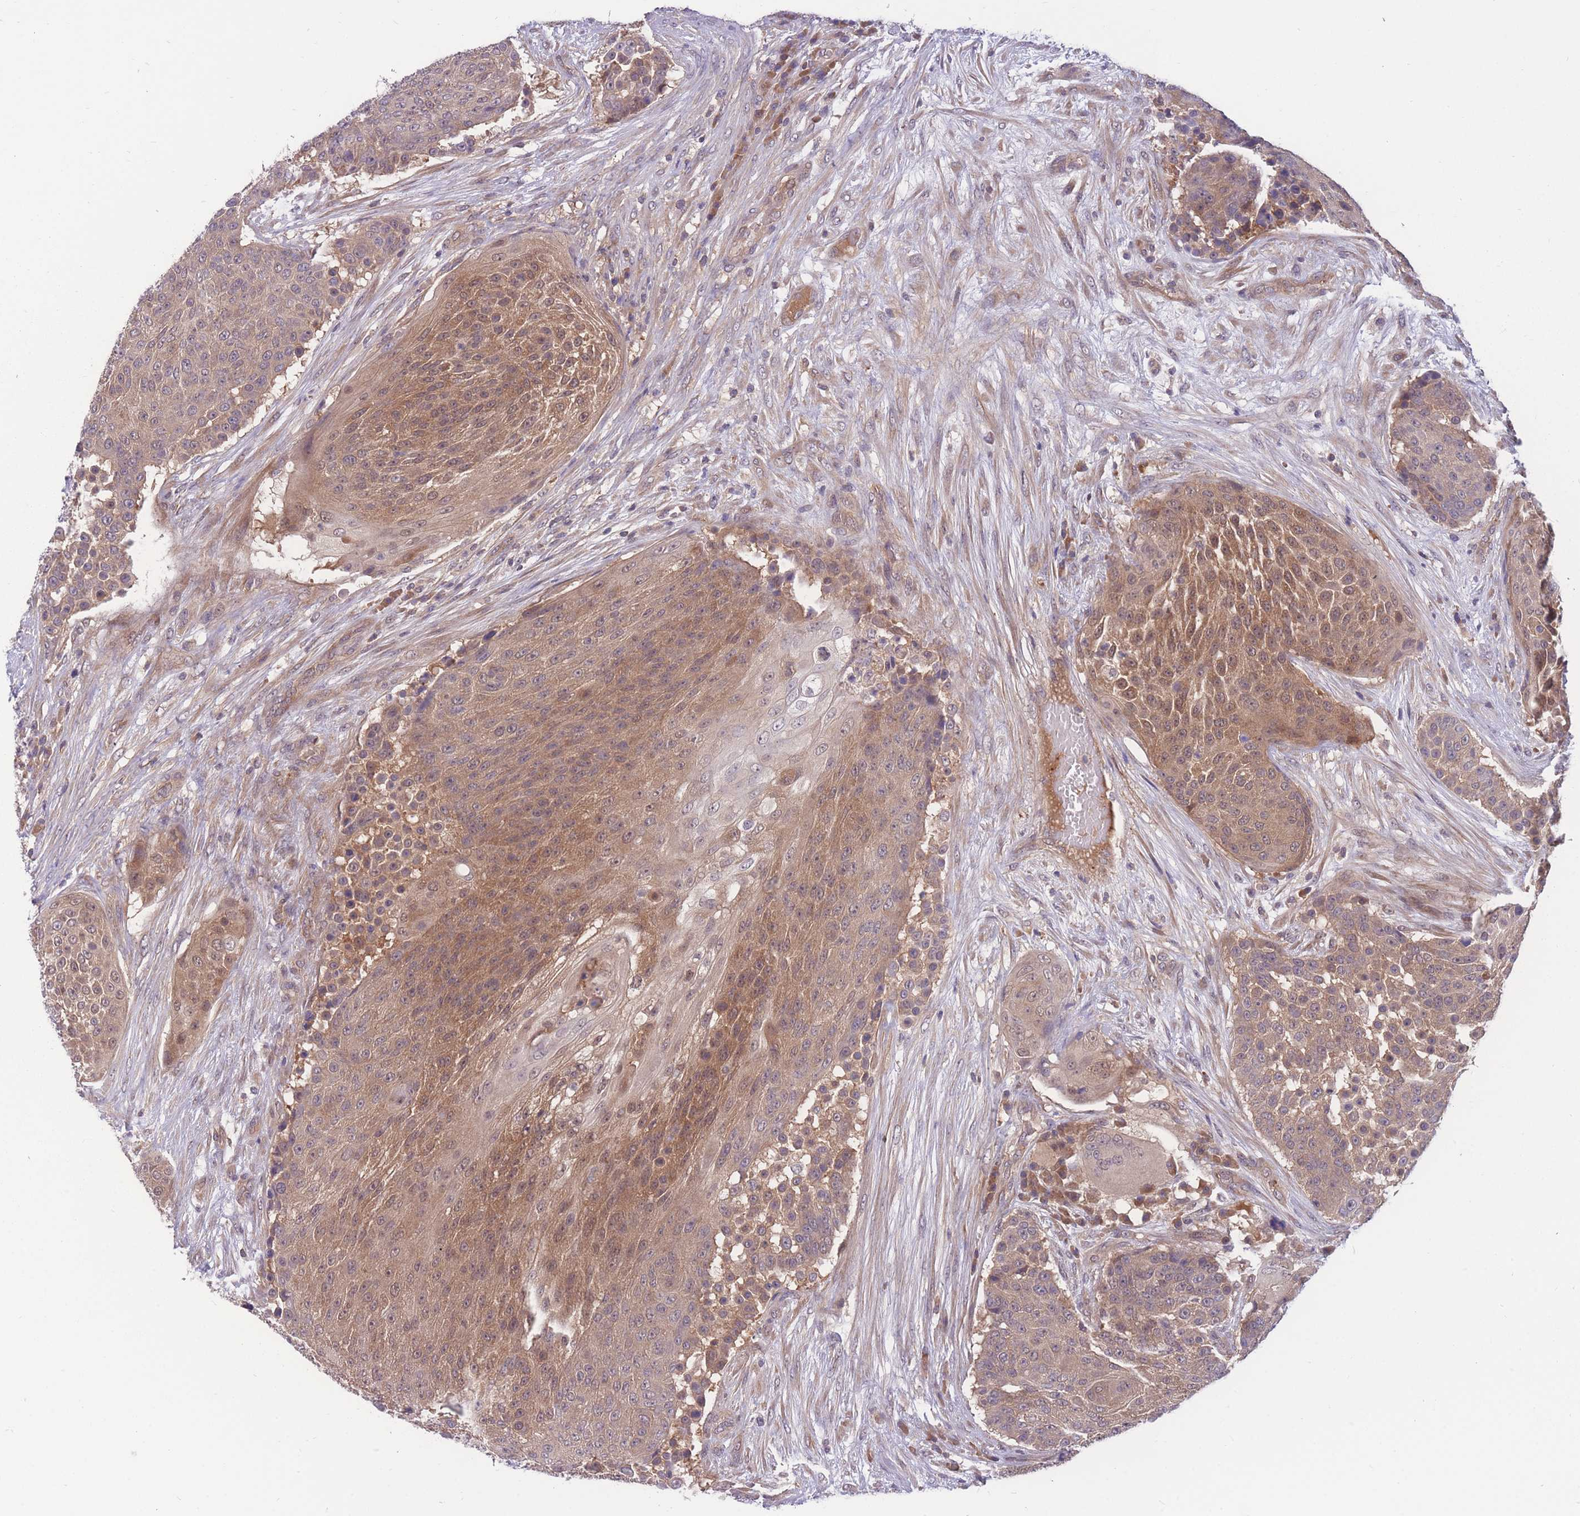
{"staining": {"intensity": "moderate", "quantity": ">75%", "location": "cytoplasmic/membranous"}, "tissue": "urothelial cancer", "cell_type": "Tumor cells", "image_type": "cancer", "snomed": [{"axis": "morphology", "description": "Urothelial carcinoma, High grade"}, {"axis": "topography", "description": "Urinary bladder"}], "caption": "An IHC photomicrograph of tumor tissue is shown. Protein staining in brown shows moderate cytoplasmic/membranous positivity in urothelial cancer within tumor cells.", "gene": "UBE2N", "patient": {"sex": "female", "age": 63}}